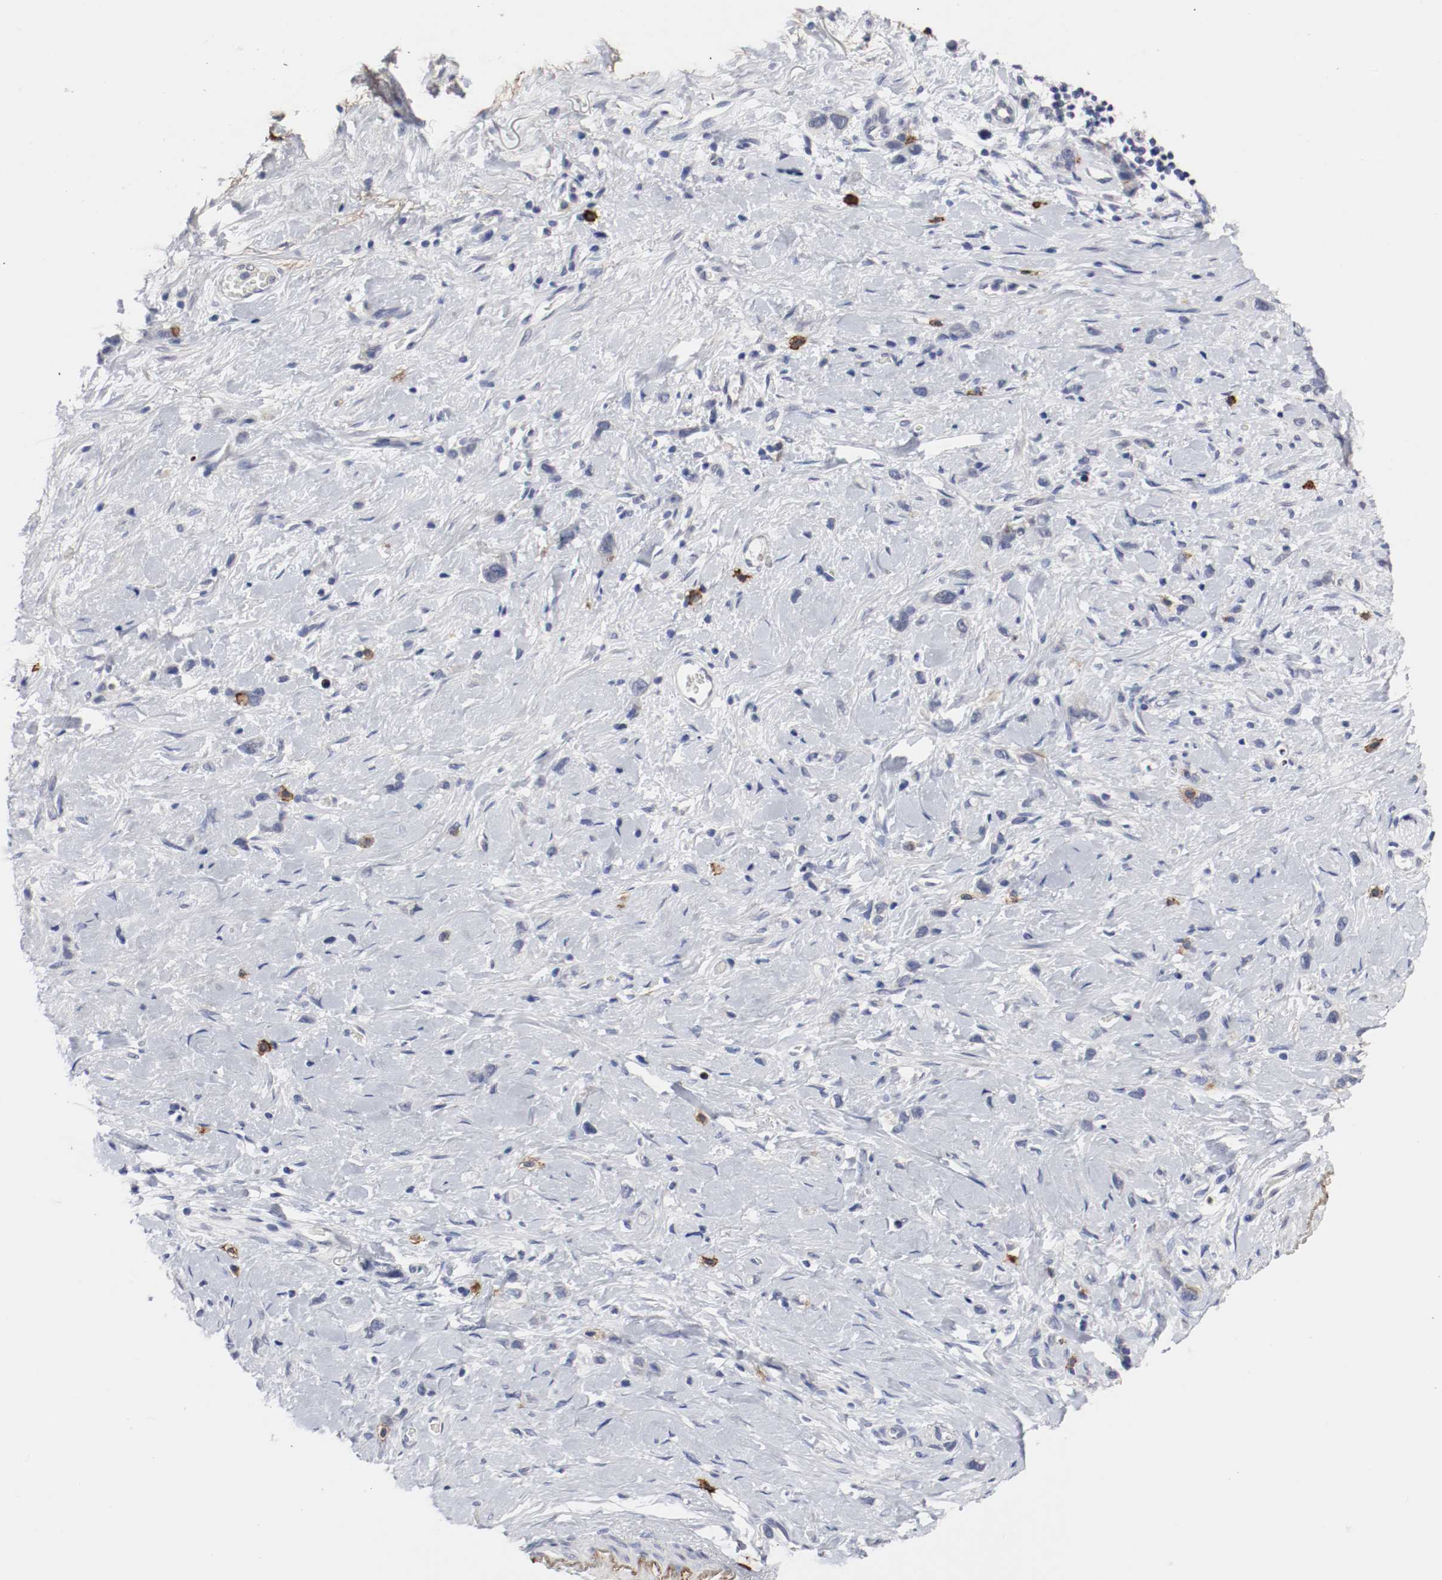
{"staining": {"intensity": "negative", "quantity": "none", "location": "none"}, "tissue": "stomach cancer", "cell_type": "Tumor cells", "image_type": "cancer", "snomed": [{"axis": "morphology", "description": "Normal tissue, NOS"}, {"axis": "morphology", "description": "Adenocarcinoma, NOS"}, {"axis": "morphology", "description": "Adenocarcinoma, High grade"}, {"axis": "topography", "description": "Stomach, upper"}, {"axis": "topography", "description": "Stomach"}], "caption": "Protein analysis of stomach adenocarcinoma (high-grade) demonstrates no significant positivity in tumor cells.", "gene": "KIT", "patient": {"sex": "female", "age": 65}}